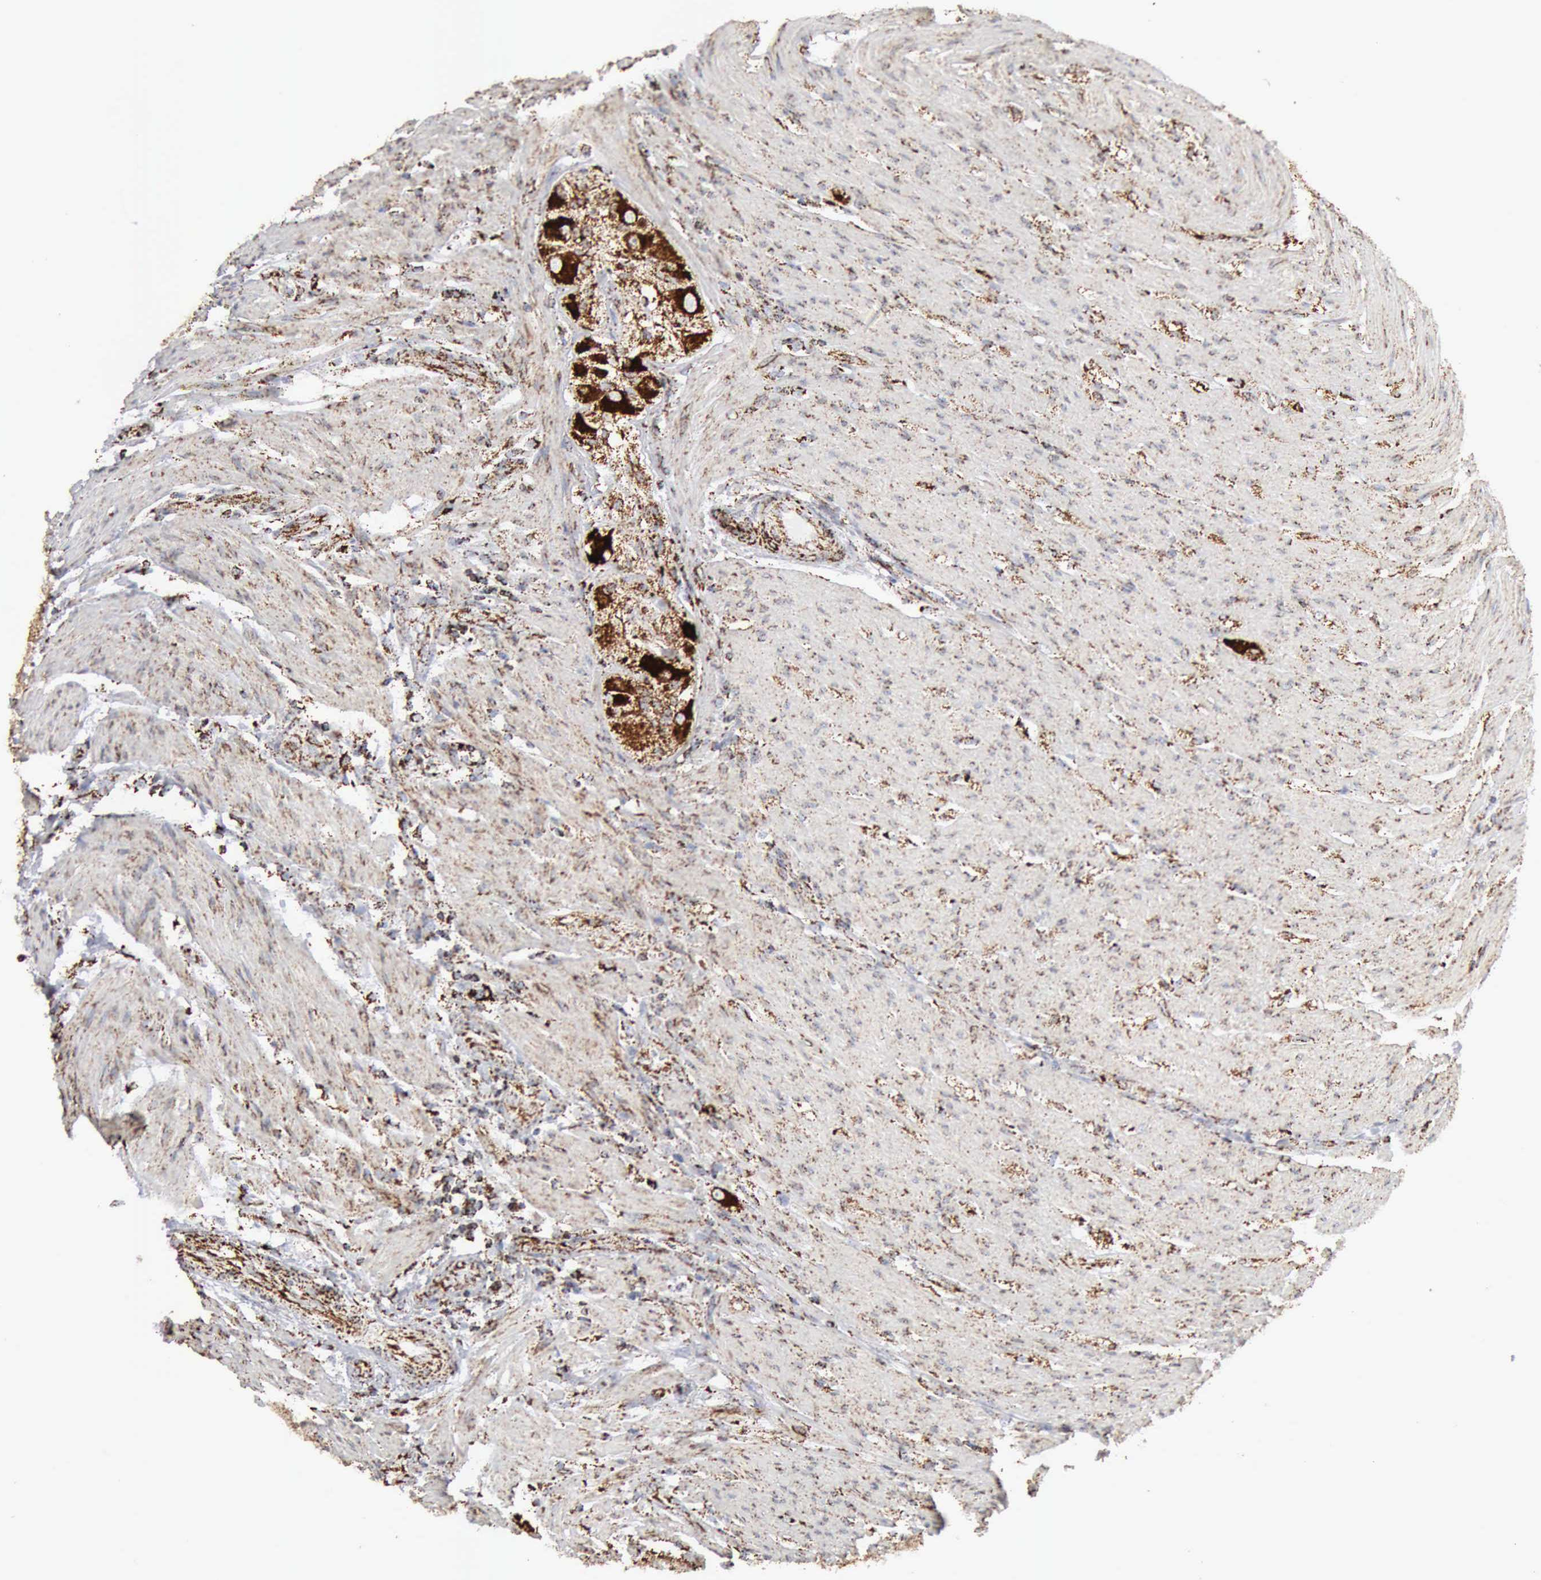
{"staining": {"intensity": "strong", "quantity": ">75%", "location": "cytoplasmic/membranous"}, "tissue": "colorectal cancer", "cell_type": "Tumor cells", "image_type": "cancer", "snomed": [{"axis": "morphology", "description": "Adenocarcinoma, NOS"}, {"axis": "topography", "description": "Colon"}], "caption": "This is a histology image of IHC staining of adenocarcinoma (colorectal), which shows strong positivity in the cytoplasmic/membranous of tumor cells.", "gene": "ACO2", "patient": {"sex": "female", "age": 46}}